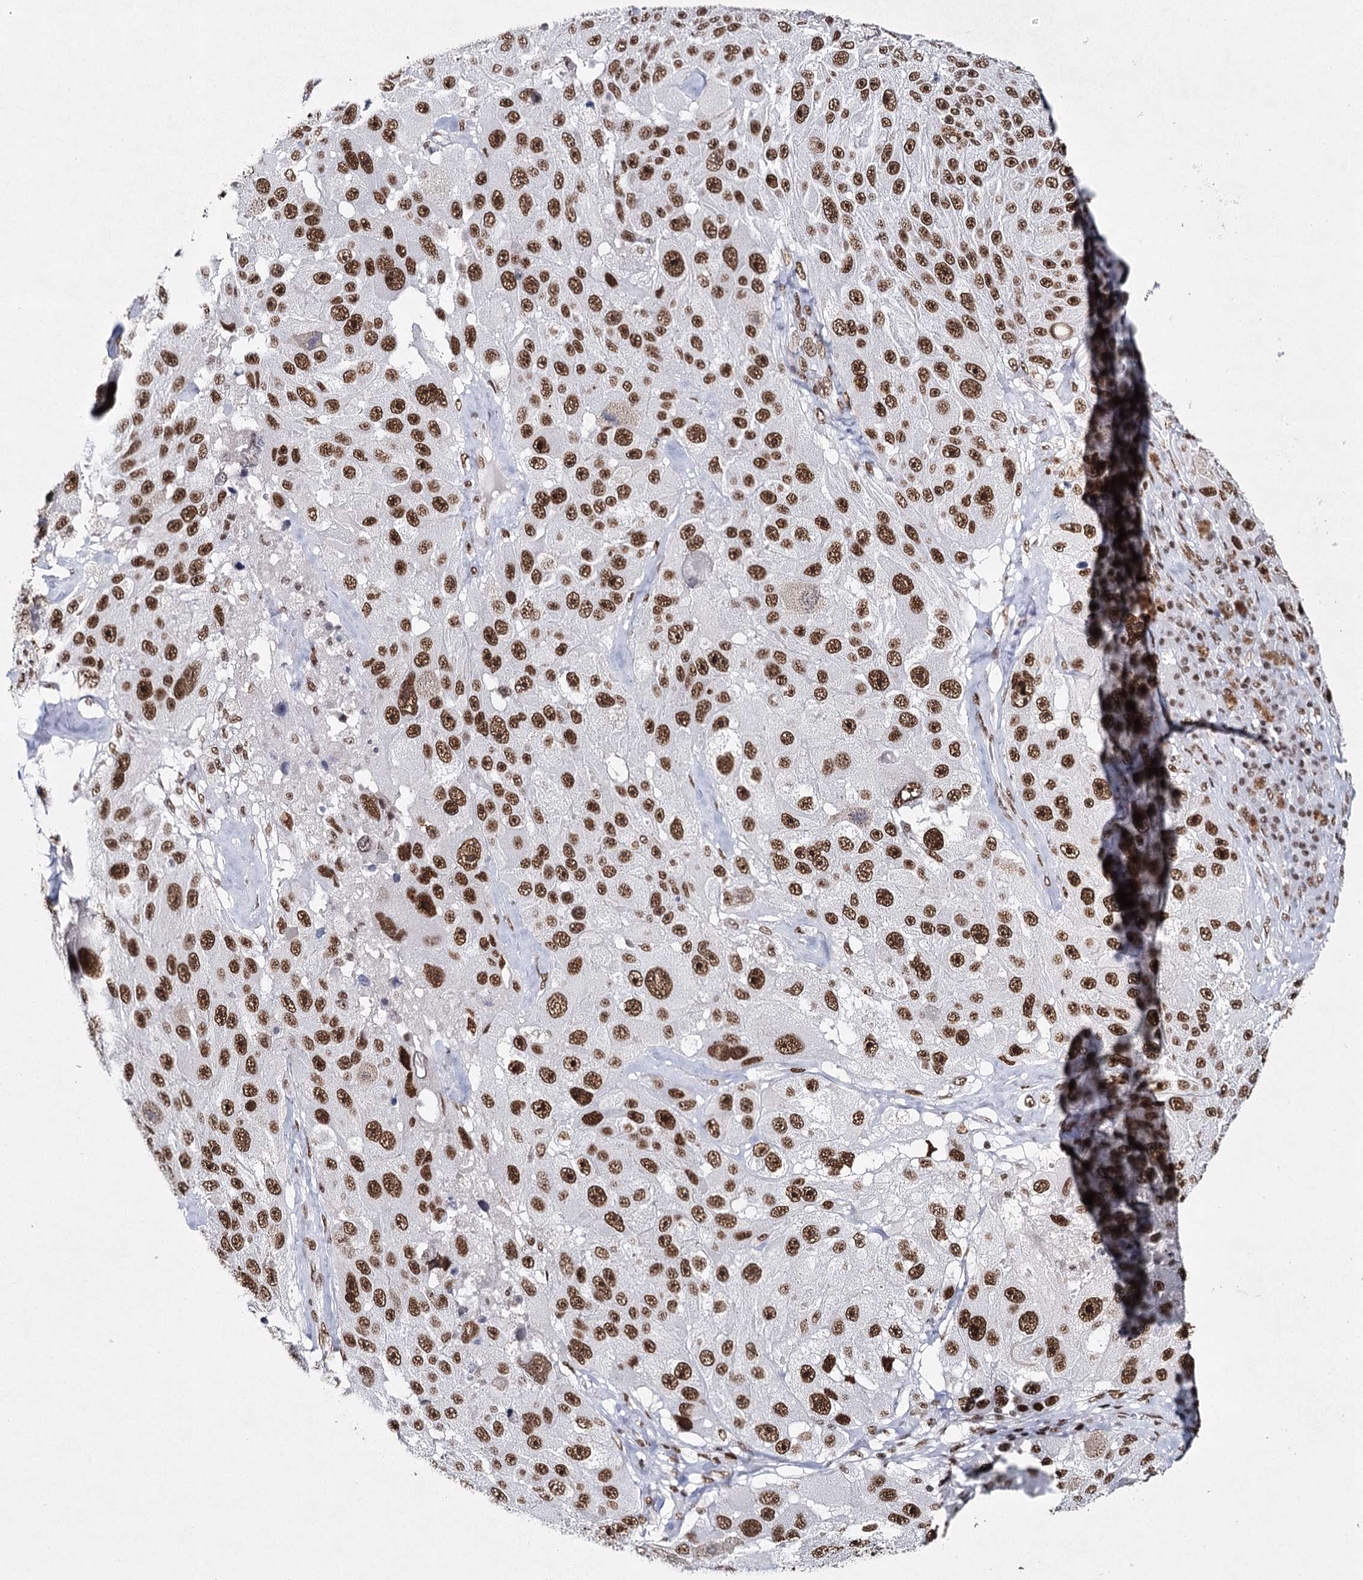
{"staining": {"intensity": "strong", "quantity": ">75%", "location": "nuclear"}, "tissue": "melanoma", "cell_type": "Tumor cells", "image_type": "cancer", "snomed": [{"axis": "morphology", "description": "Malignant melanoma, Metastatic site"}, {"axis": "topography", "description": "Lymph node"}], "caption": "Immunohistochemistry micrograph of neoplastic tissue: human malignant melanoma (metastatic site) stained using immunohistochemistry demonstrates high levels of strong protein expression localized specifically in the nuclear of tumor cells, appearing as a nuclear brown color.", "gene": "SCAF8", "patient": {"sex": "male", "age": 62}}